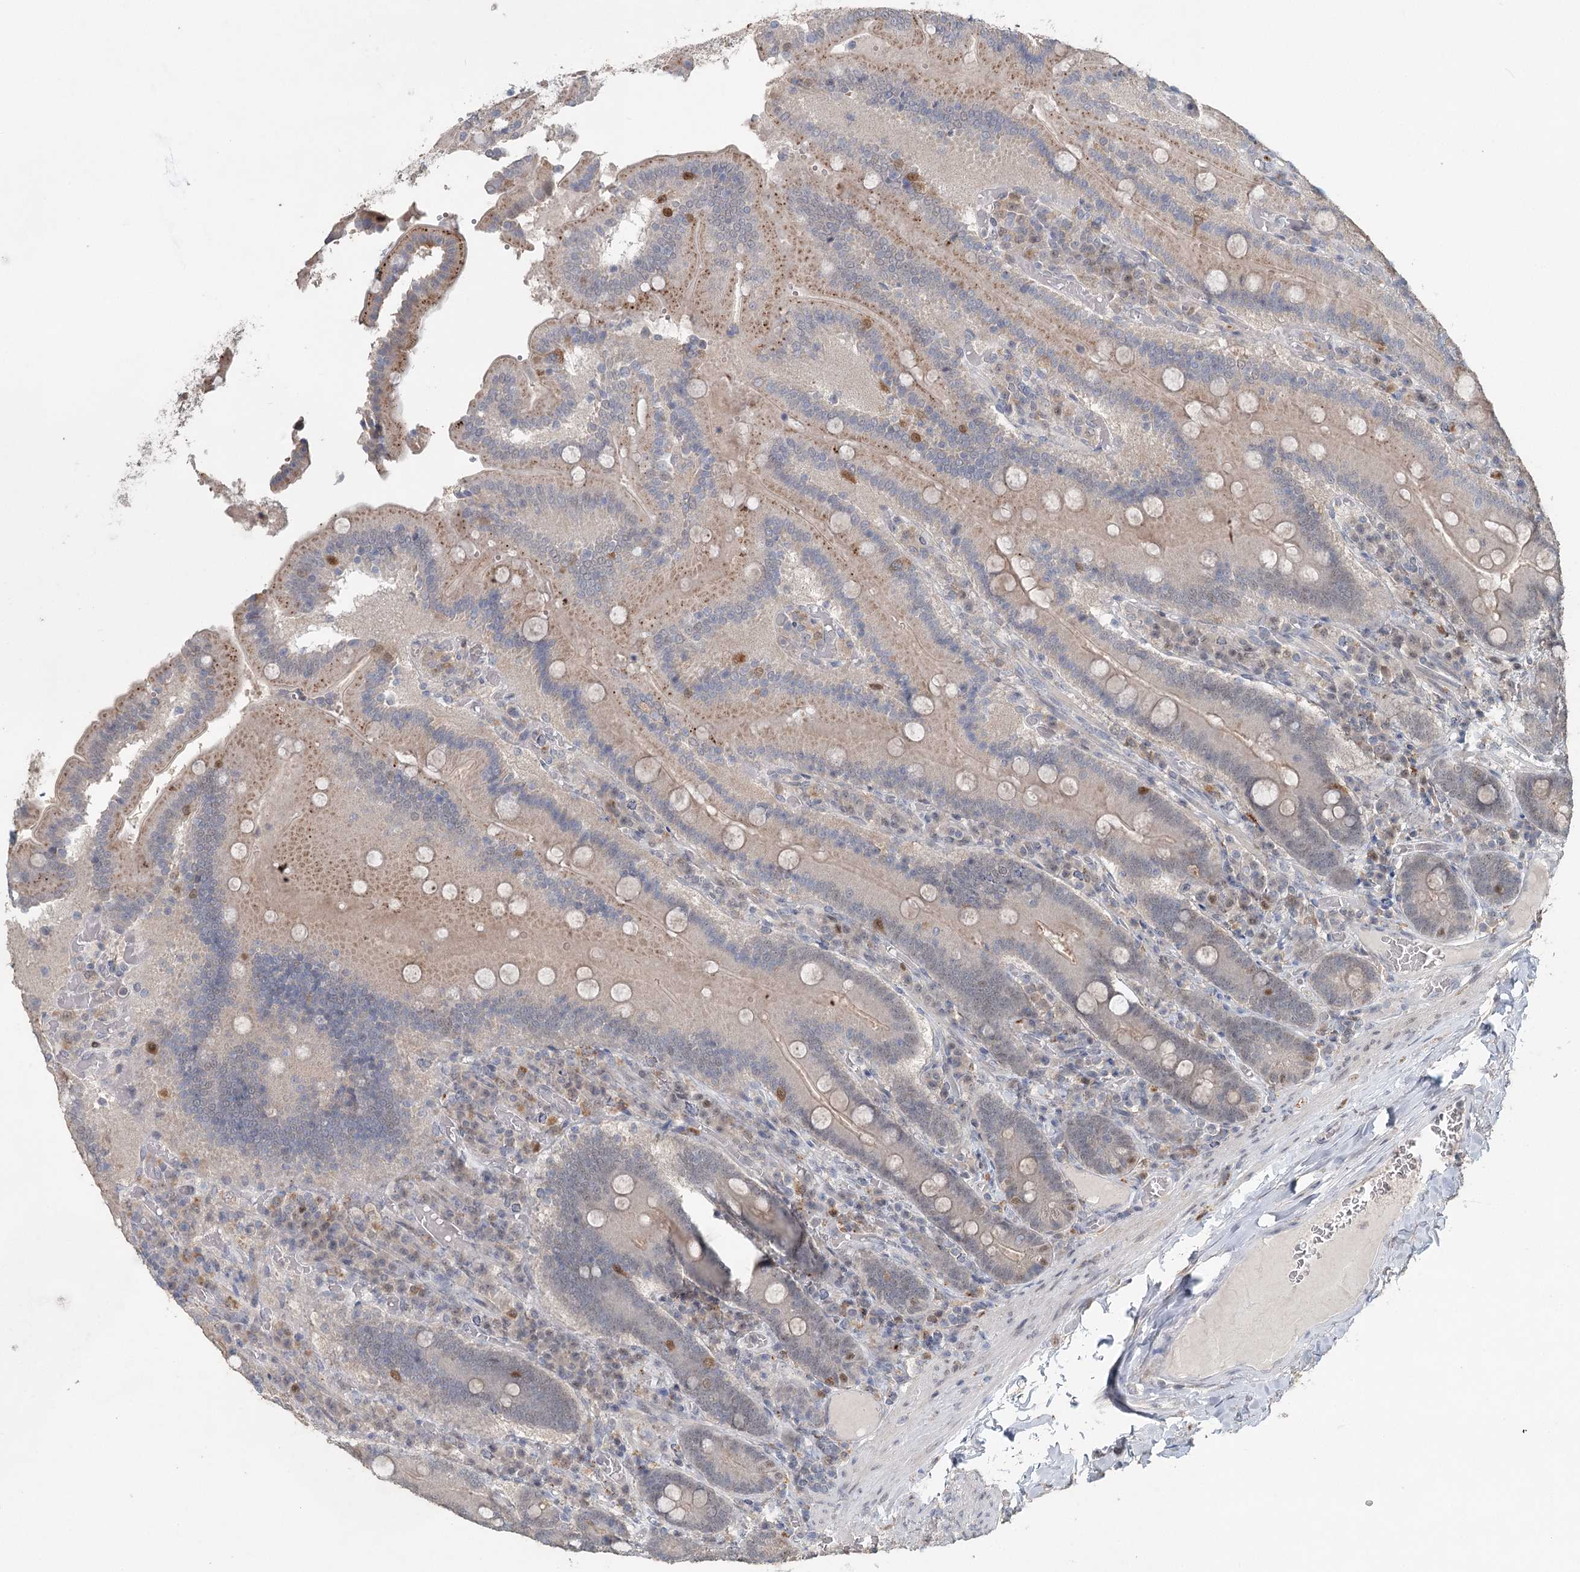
{"staining": {"intensity": "moderate", "quantity": "<25%", "location": "nuclear"}, "tissue": "duodenum", "cell_type": "Glandular cells", "image_type": "normal", "snomed": [{"axis": "morphology", "description": "Normal tissue, NOS"}, {"axis": "topography", "description": "Duodenum"}], "caption": "Human duodenum stained with a brown dye demonstrates moderate nuclear positive expression in about <25% of glandular cells.", "gene": "ADK", "patient": {"sex": "female", "age": 62}}